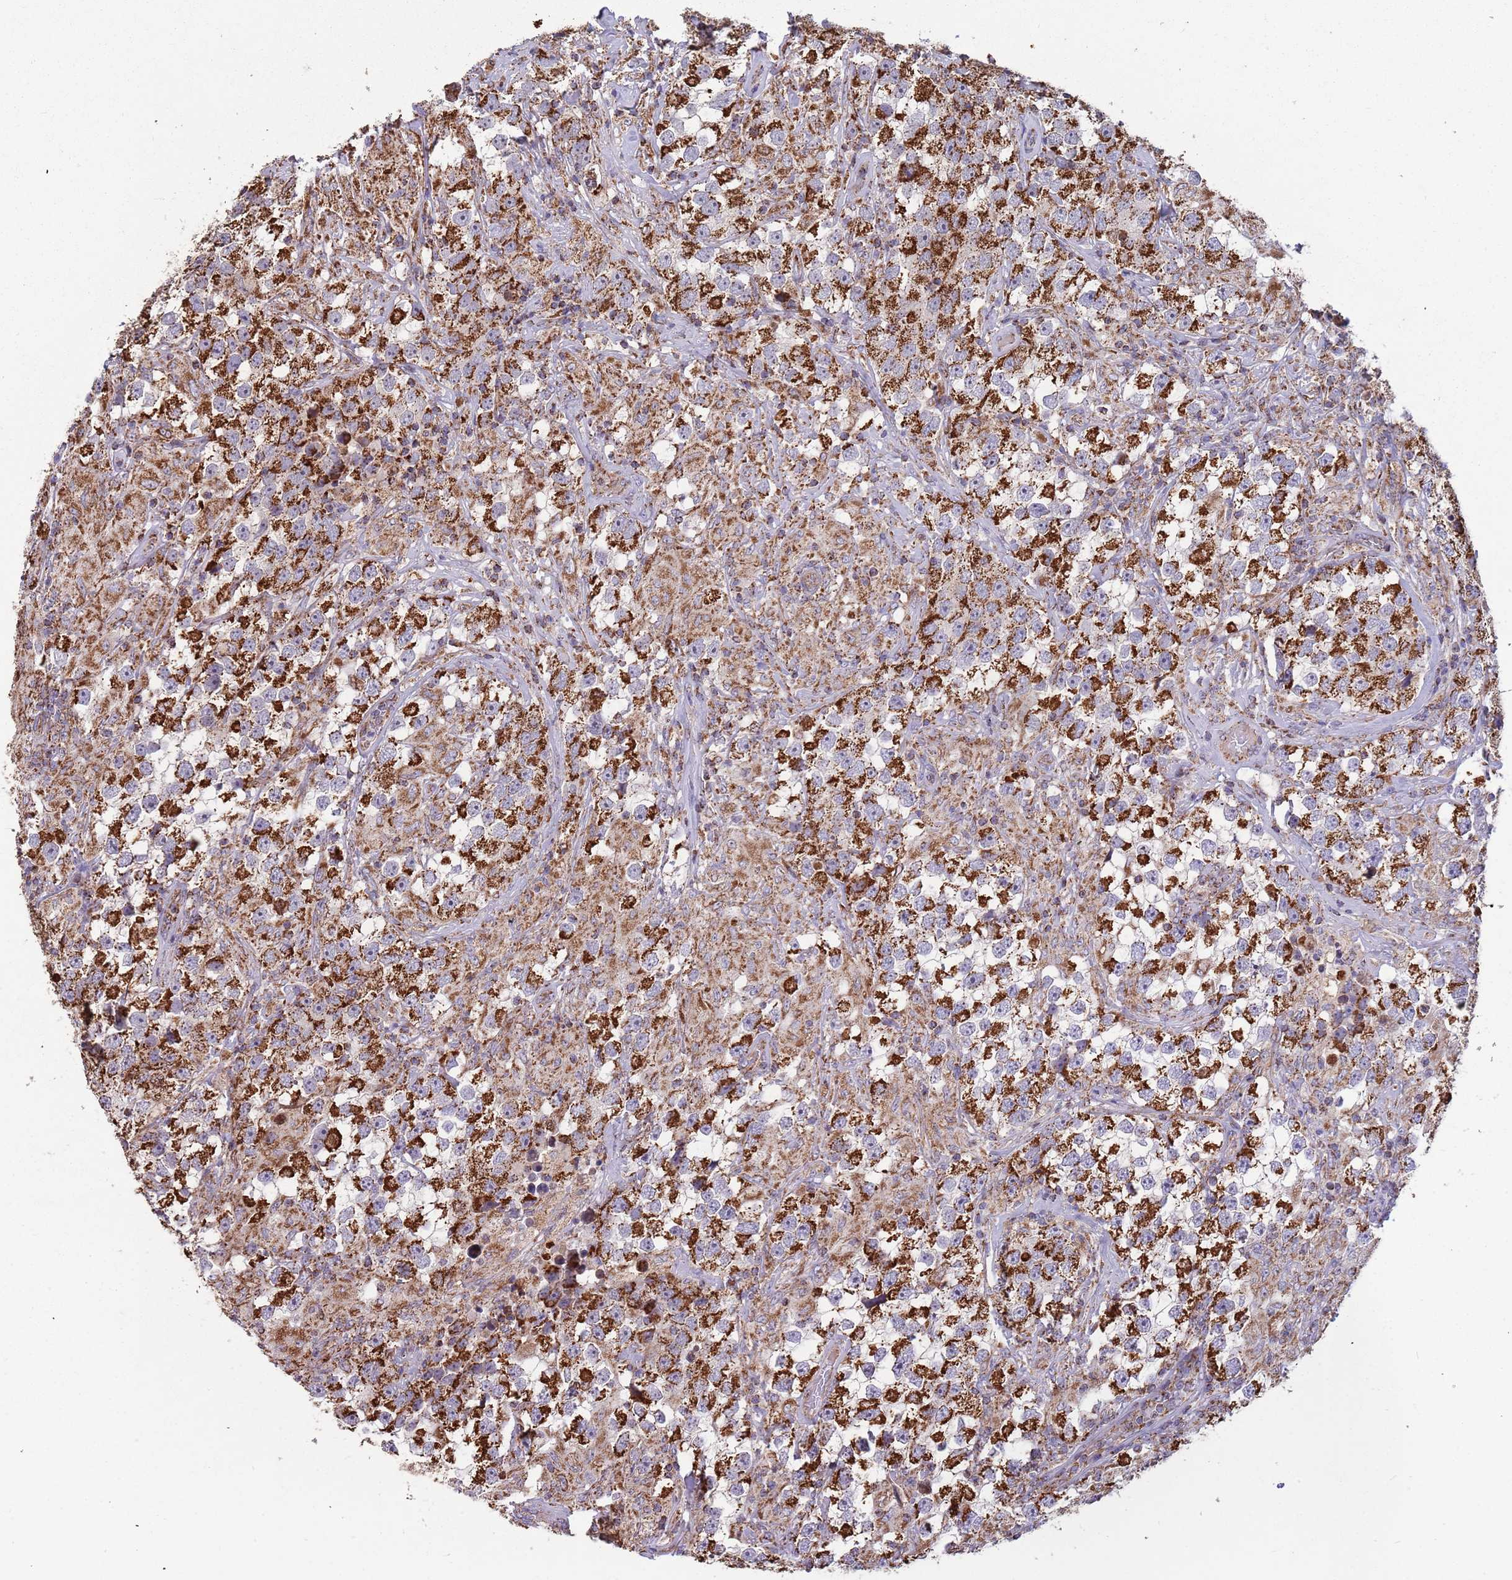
{"staining": {"intensity": "strong", "quantity": ">75%", "location": "cytoplasmic/membranous"}, "tissue": "testis cancer", "cell_type": "Tumor cells", "image_type": "cancer", "snomed": [{"axis": "morphology", "description": "Seminoma, NOS"}, {"axis": "topography", "description": "Testis"}], "caption": "High-magnification brightfield microscopy of testis cancer (seminoma) stained with DAB (brown) and counterstained with hematoxylin (blue). tumor cells exhibit strong cytoplasmic/membranous staining is seen in approximately>75% of cells. (DAB (3,3'-diaminobenzidine) IHC with brightfield microscopy, high magnification).", "gene": "VPS16", "patient": {"sex": "male", "age": 46}}